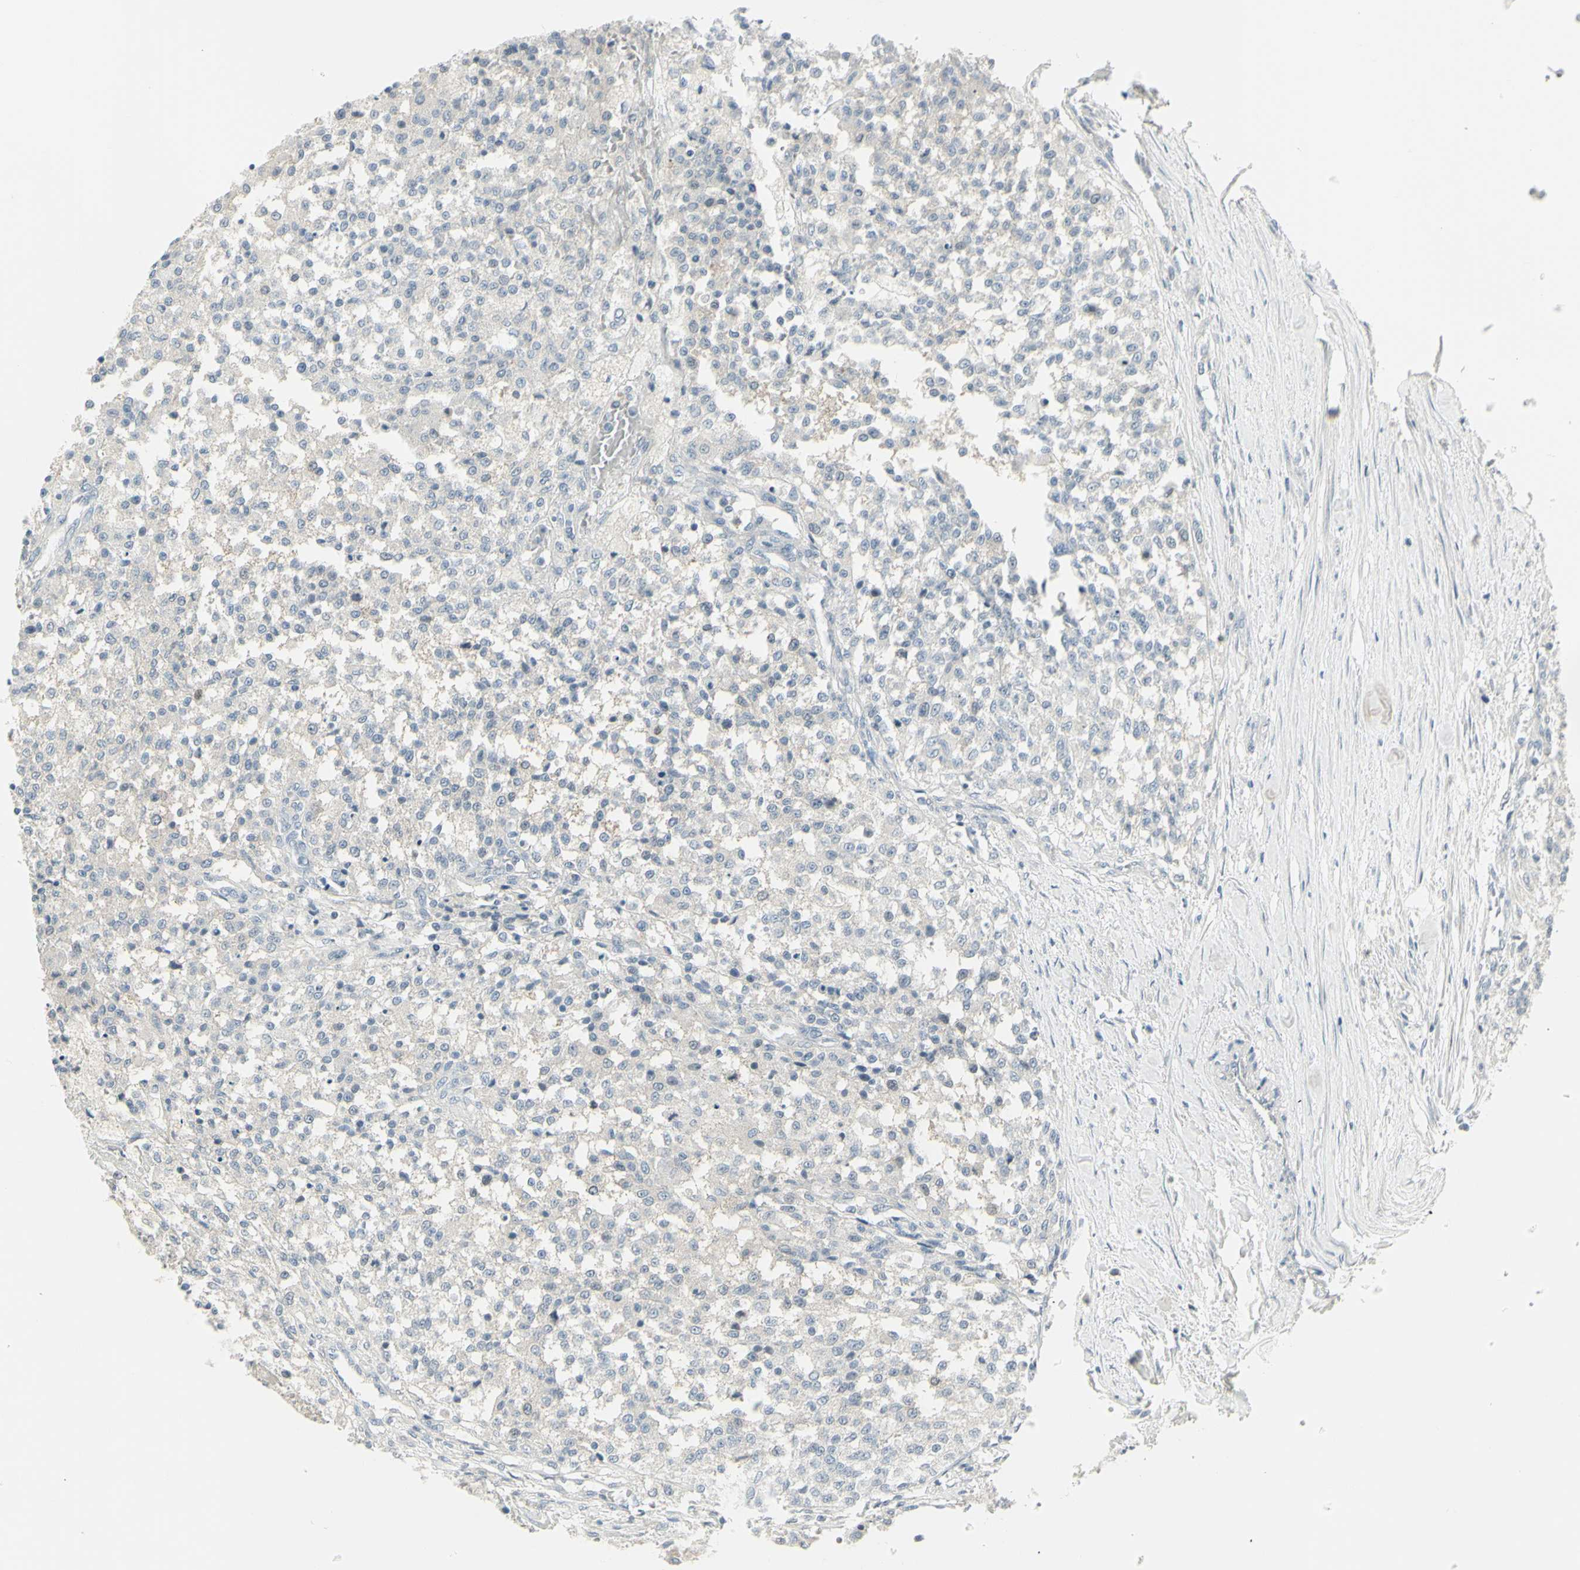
{"staining": {"intensity": "weak", "quantity": "<25%", "location": "cytoplasmic/membranous"}, "tissue": "testis cancer", "cell_type": "Tumor cells", "image_type": "cancer", "snomed": [{"axis": "morphology", "description": "Seminoma, NOS"}, {"axis": "topography", "description": "Testis"}], "caption": "Tumor cells show no significant positivity in testis cancer.", "gene": "CCNB2", "patient": {"sex": "male", "age": 59}}